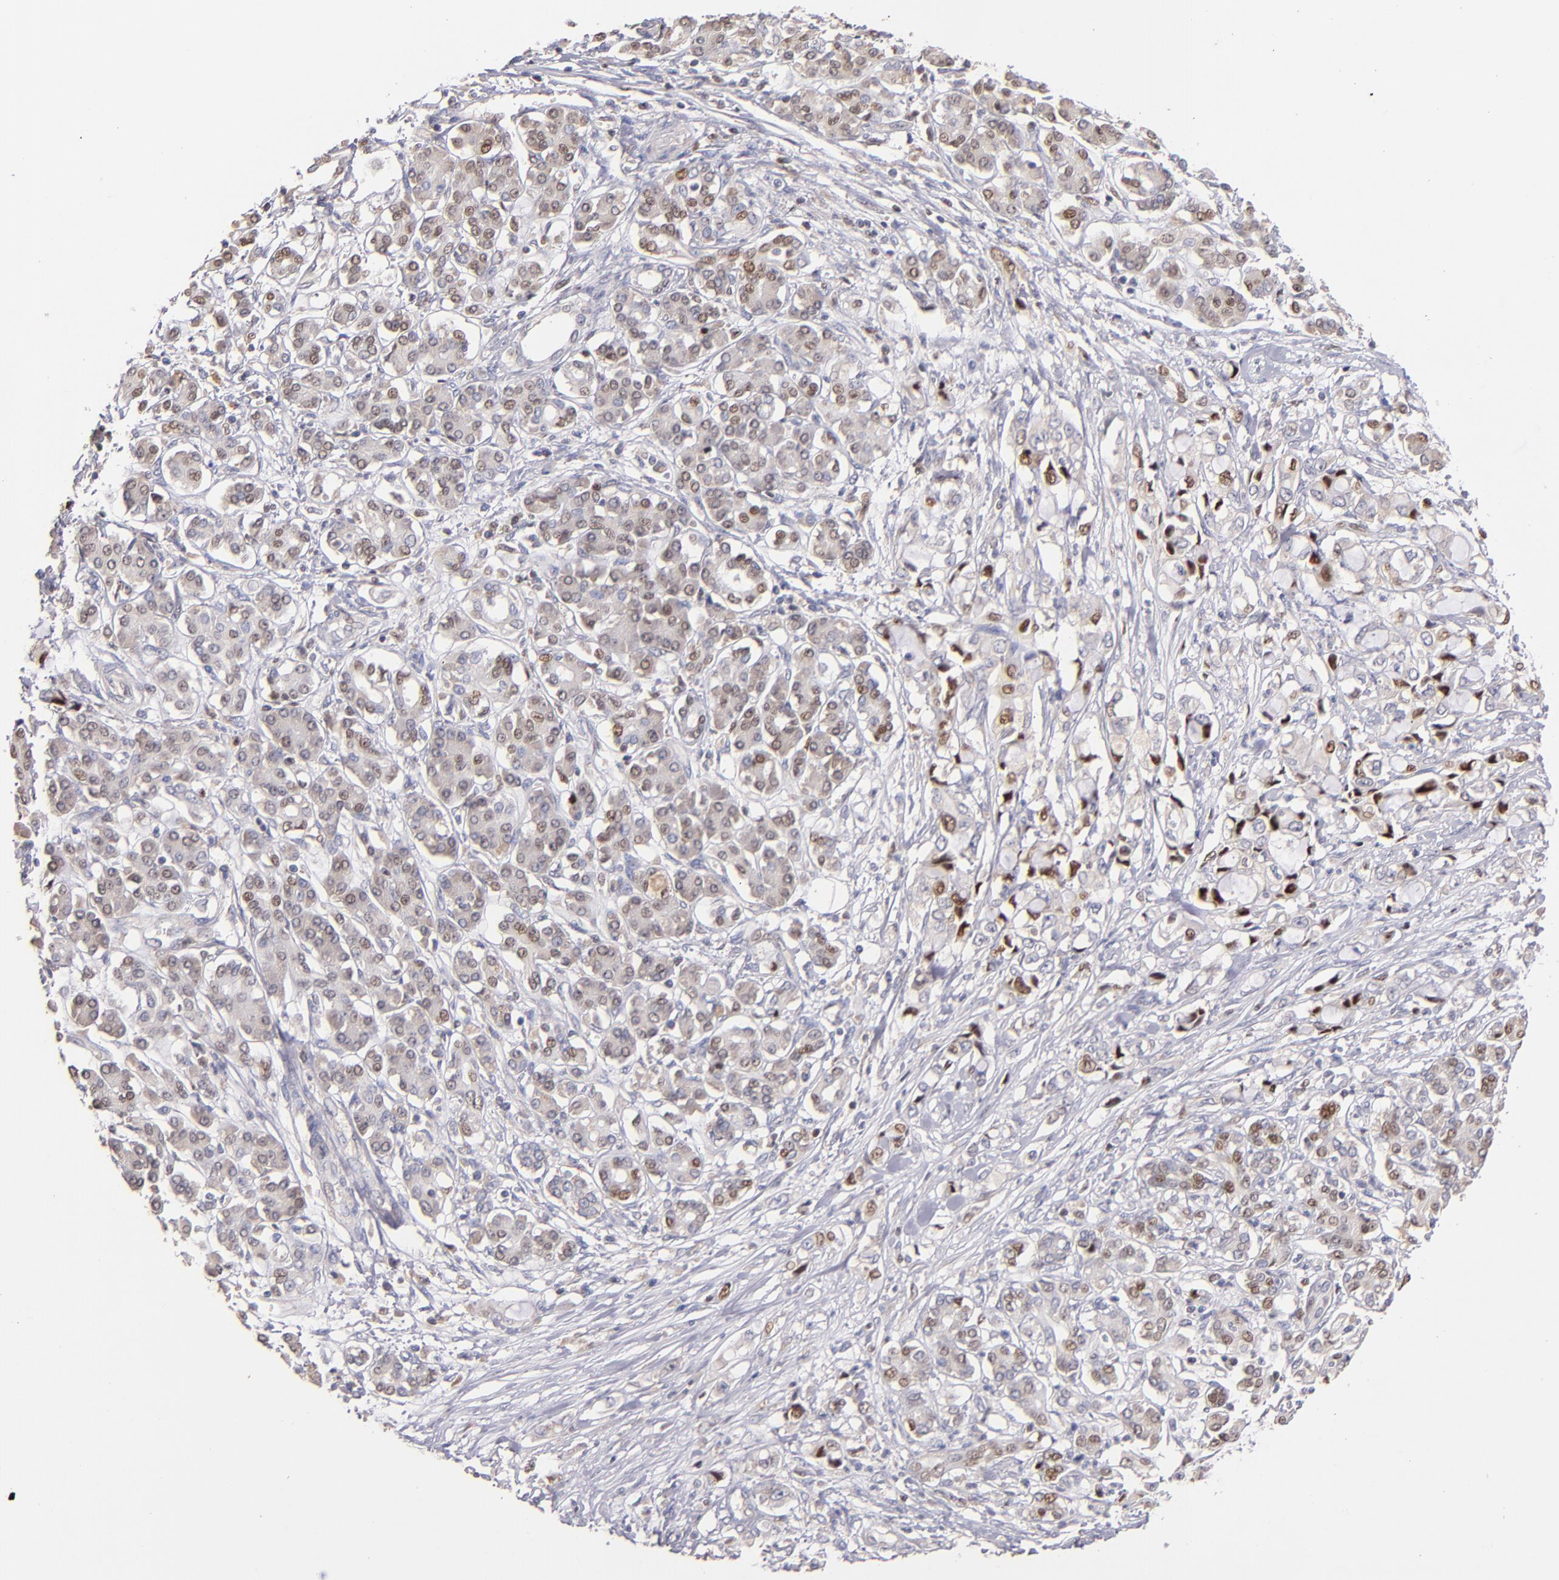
{"staining": {"intensity": "moderate", "quantity": "25%-75%", "location": "cytoplasmic/membranous,nuclear"}, "tissue": "pancreatic cancer", "cell_type": "Tumor cells", "image_type": "cancer", "snomed": [{"axis": "morphology", "description": "Adenocarcinoma, NOS"}, {"axis": "topography", "description": "Pancreas"}], "caption": "Immunohistochemistry (IHC) staining of adenocarcinoma (pancreatic), which reveals medium levels of moderate cytoplasmic/membranous and nuclear expression in approximately 25%-75% of tumor cells indicating moderate cytoplasmic/membranous and nuclear protein expression. The staining was performed using DAB (3,3'-diaminobenzidine) (brown) for protein detection and nuclei were counterstained in hematoxylin (blue).", "gene": "UPF3B", "patient": {"sex": "female", "age": 70}}